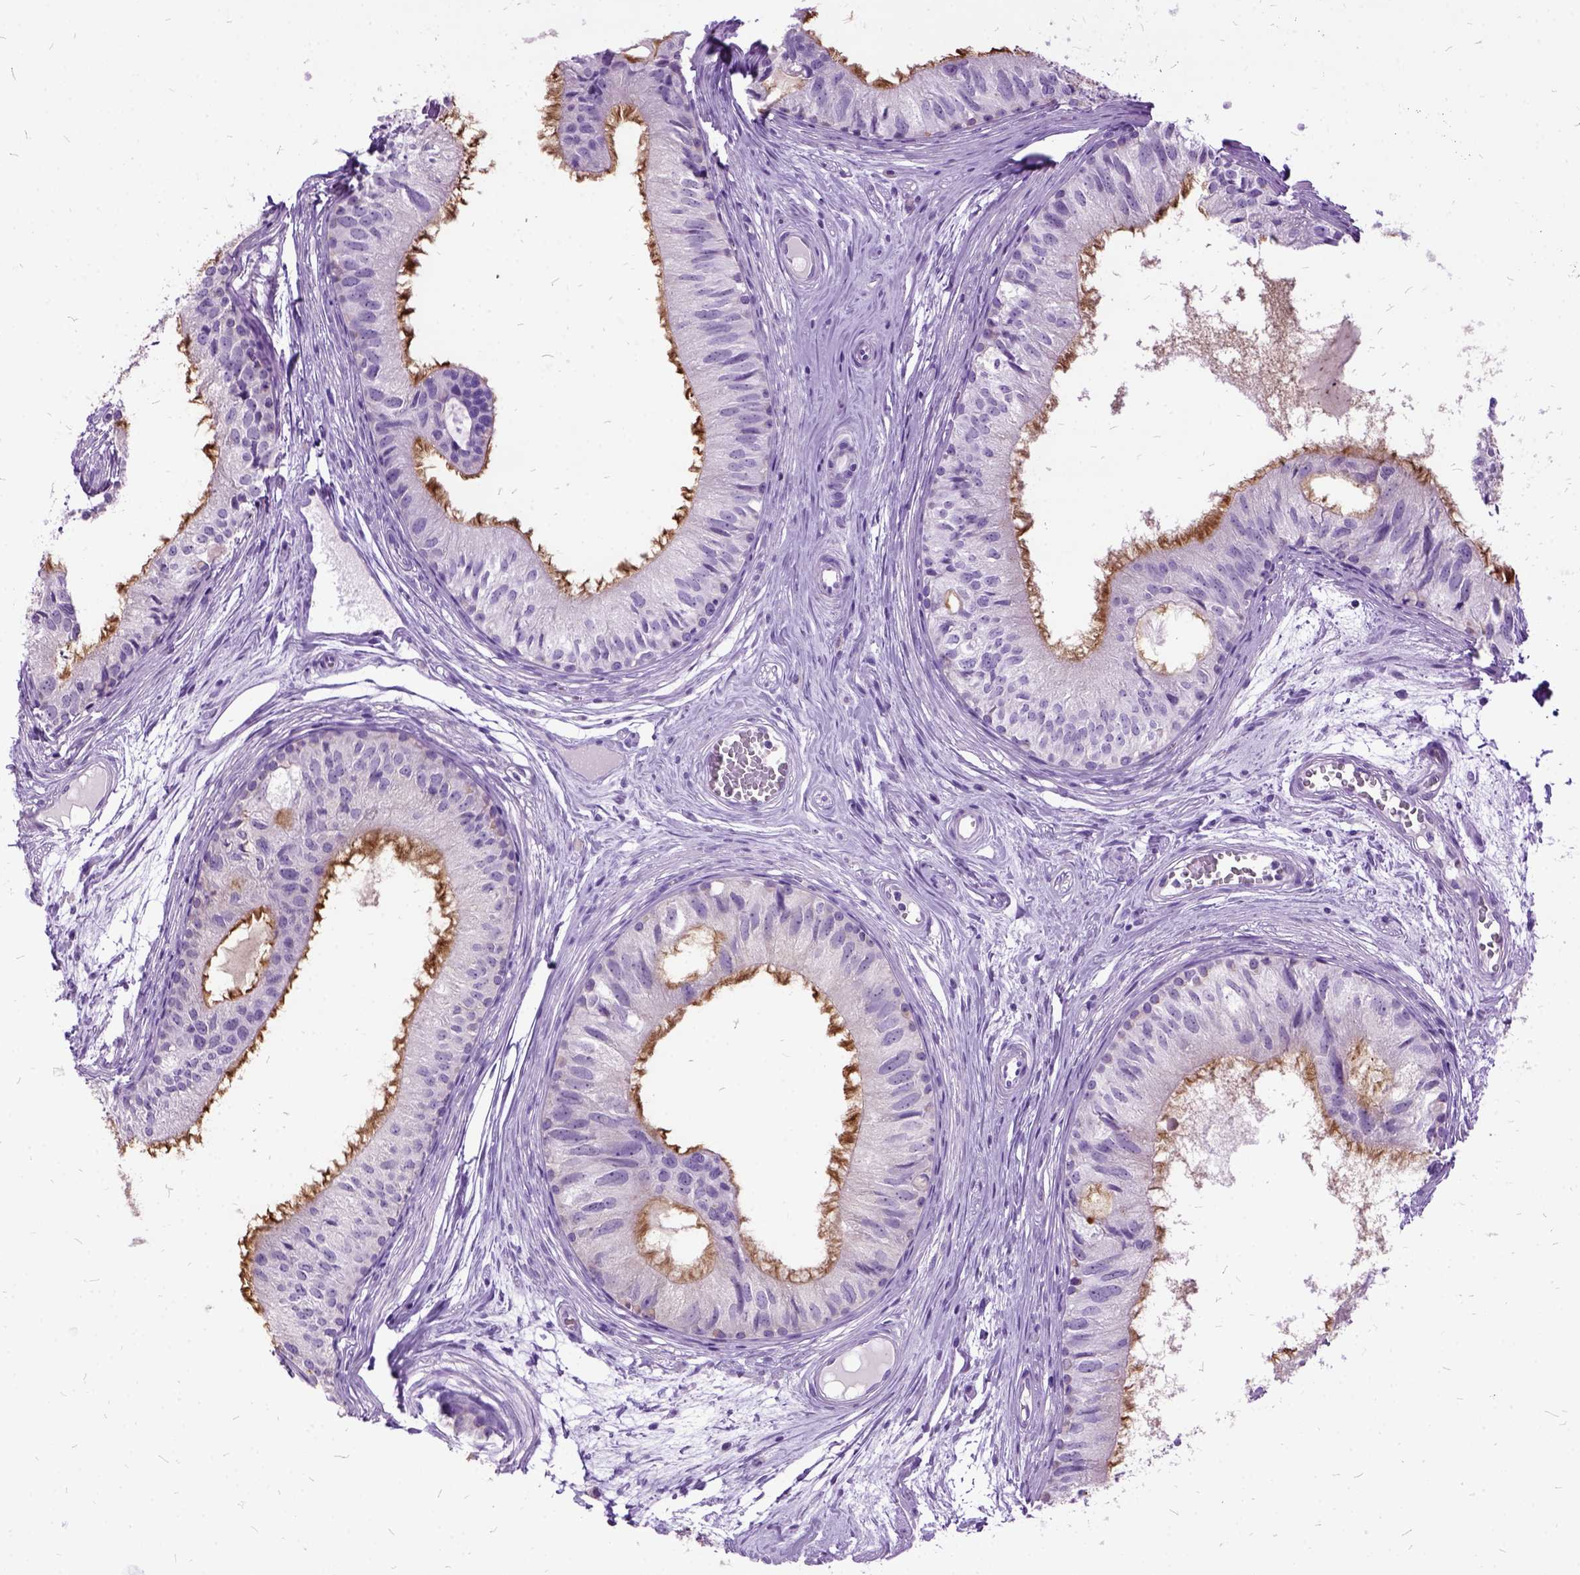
{"staining": {"intensity": "moderate", "quantity": "<25%", "location": "cytoplasmic/membranous"}, "tissue": "epididymis", "cell_type": "Glandular cells", "image_type": "normal", "snomed": [{"axis": "morphology", "description": "Normal tissue, NOS"}, {"axis": "topography", "description": "Epididymis"}], "caption": "Epididymis stained with DAB immunohistochemistry displays low levels of moderate cytoplasmic/membranous expression in about <25% of glandular cells.", "gene": "MME", "patient": {"sex": "male", "age": 25}}